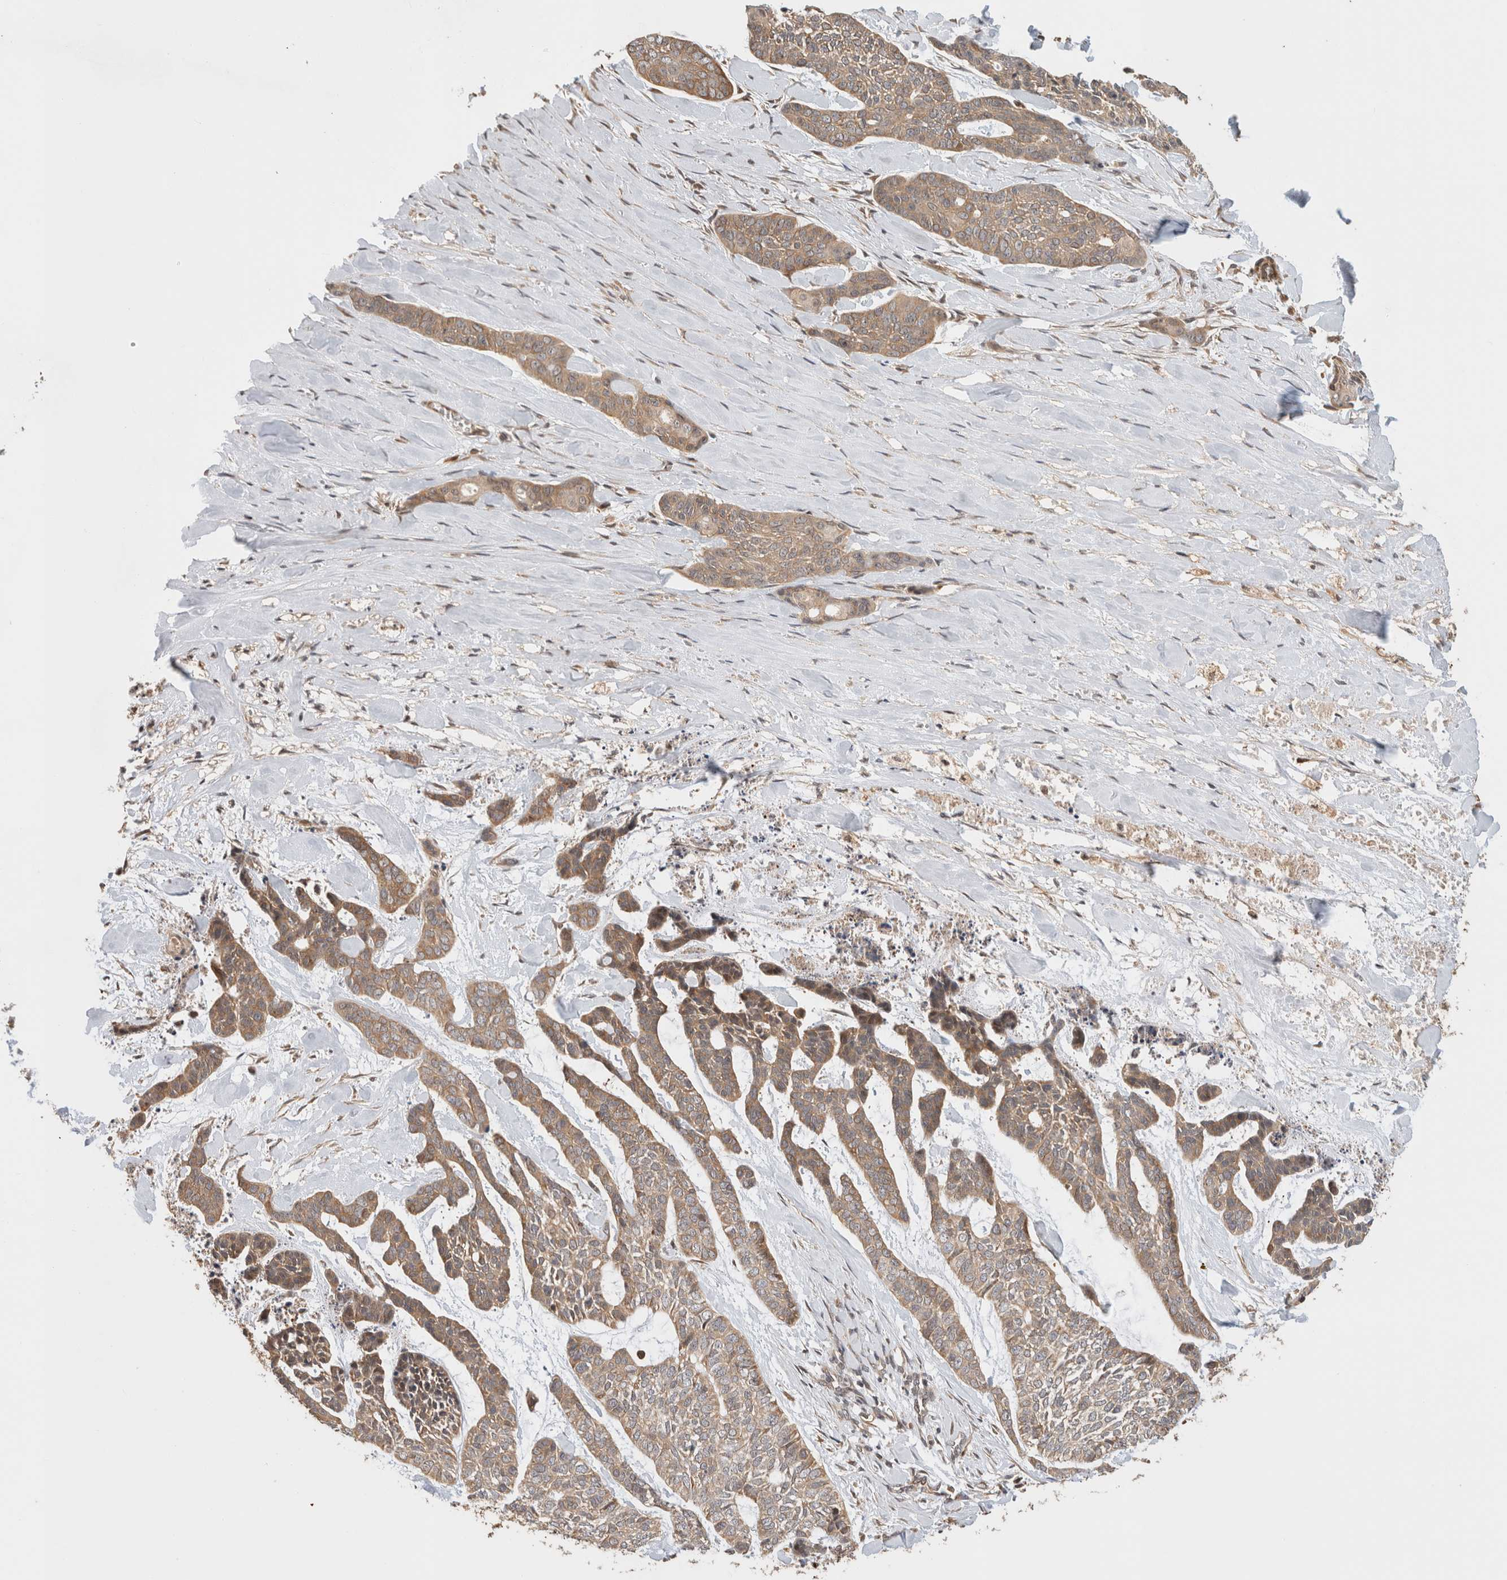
{"staining": {"intensity": "weak", "quantity": ">75%", "location": "cytoplasmic/membranous"}, "tissue": "skin cancer", "cell_type": "Tumor cells", "image_type": "cancer", "snomed": [{"axis": "morphology", "description": "Basal cell carcinoma"}, {"axis": "topography", "description": "Skin"}], "caption": "High-power microscopy captured an immunohistochemistry photomicrograph of basal cell carcinoma (skin), revealing weak cytoplasmic/membranous expression in approximately >75% of tumor cells.", "gene": "OTUD6B", "patient": {"sex": "female", "age": 64}}